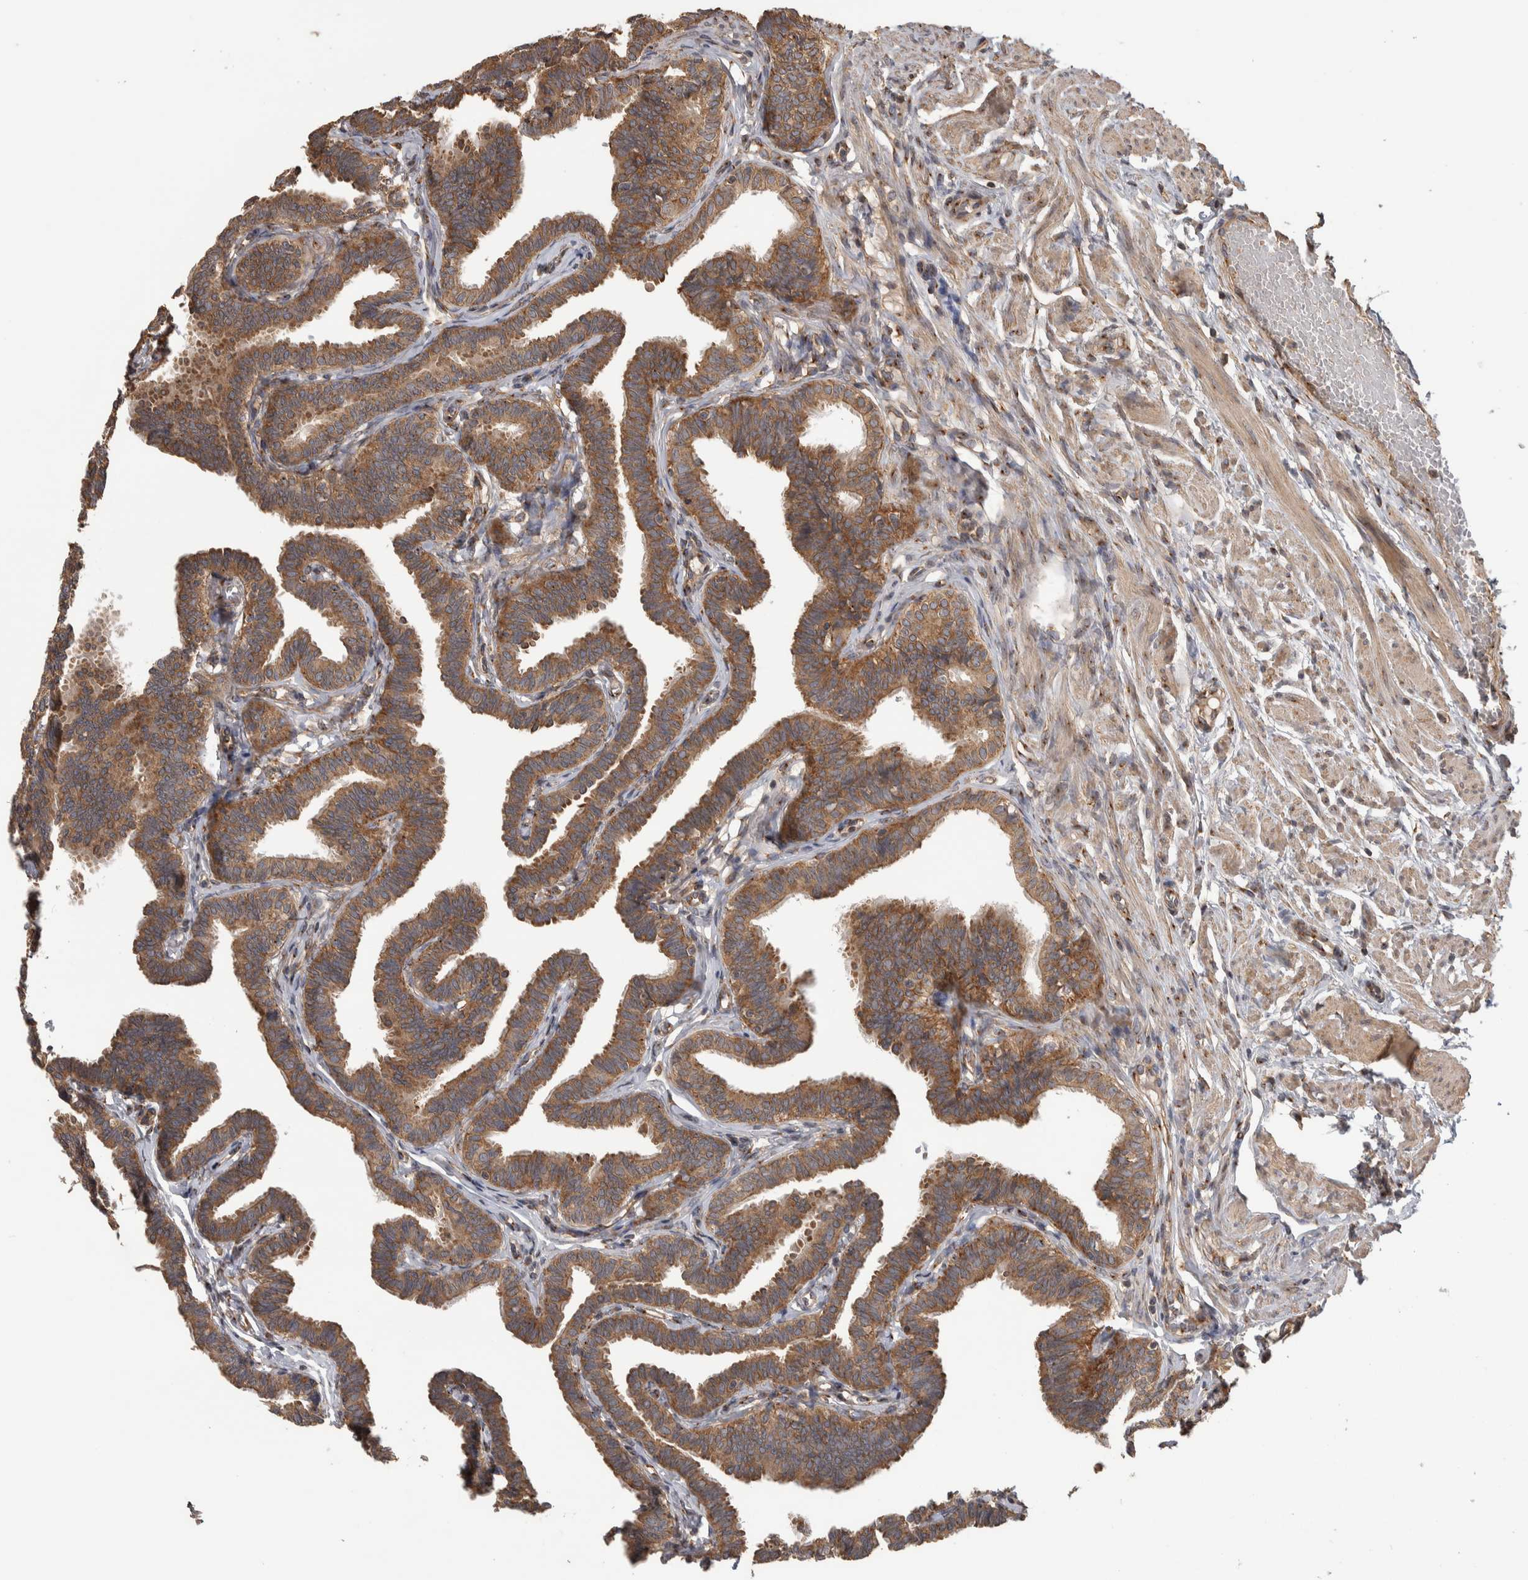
{"staining": {"intensity": "moderate", "quantity": ">75%", "location": "cytoplasmic/membranous"}, "tissue": "fallopian tube", "cell_type": "Glandular cells", "image_type": "normal", "snomed": [{"axis": "morphology", "description": "Normal tissue, NOS"}, {"axis": "topography", "description": "Fallopian tube"}, {"axis": "topography", "description": "Ovary"}], "caption": "A brown stain highlights moderate cytoplasmic/membranous positivity of a protein in glandular cells of normal human fallopian tube. The protein of interest is stained brown, and the nuclei are stained in blue (DAB IHC with brightfield microscopy, high magnification).", "gene": "IFRD1", "patient": {"sex": "female", "age": 23}}